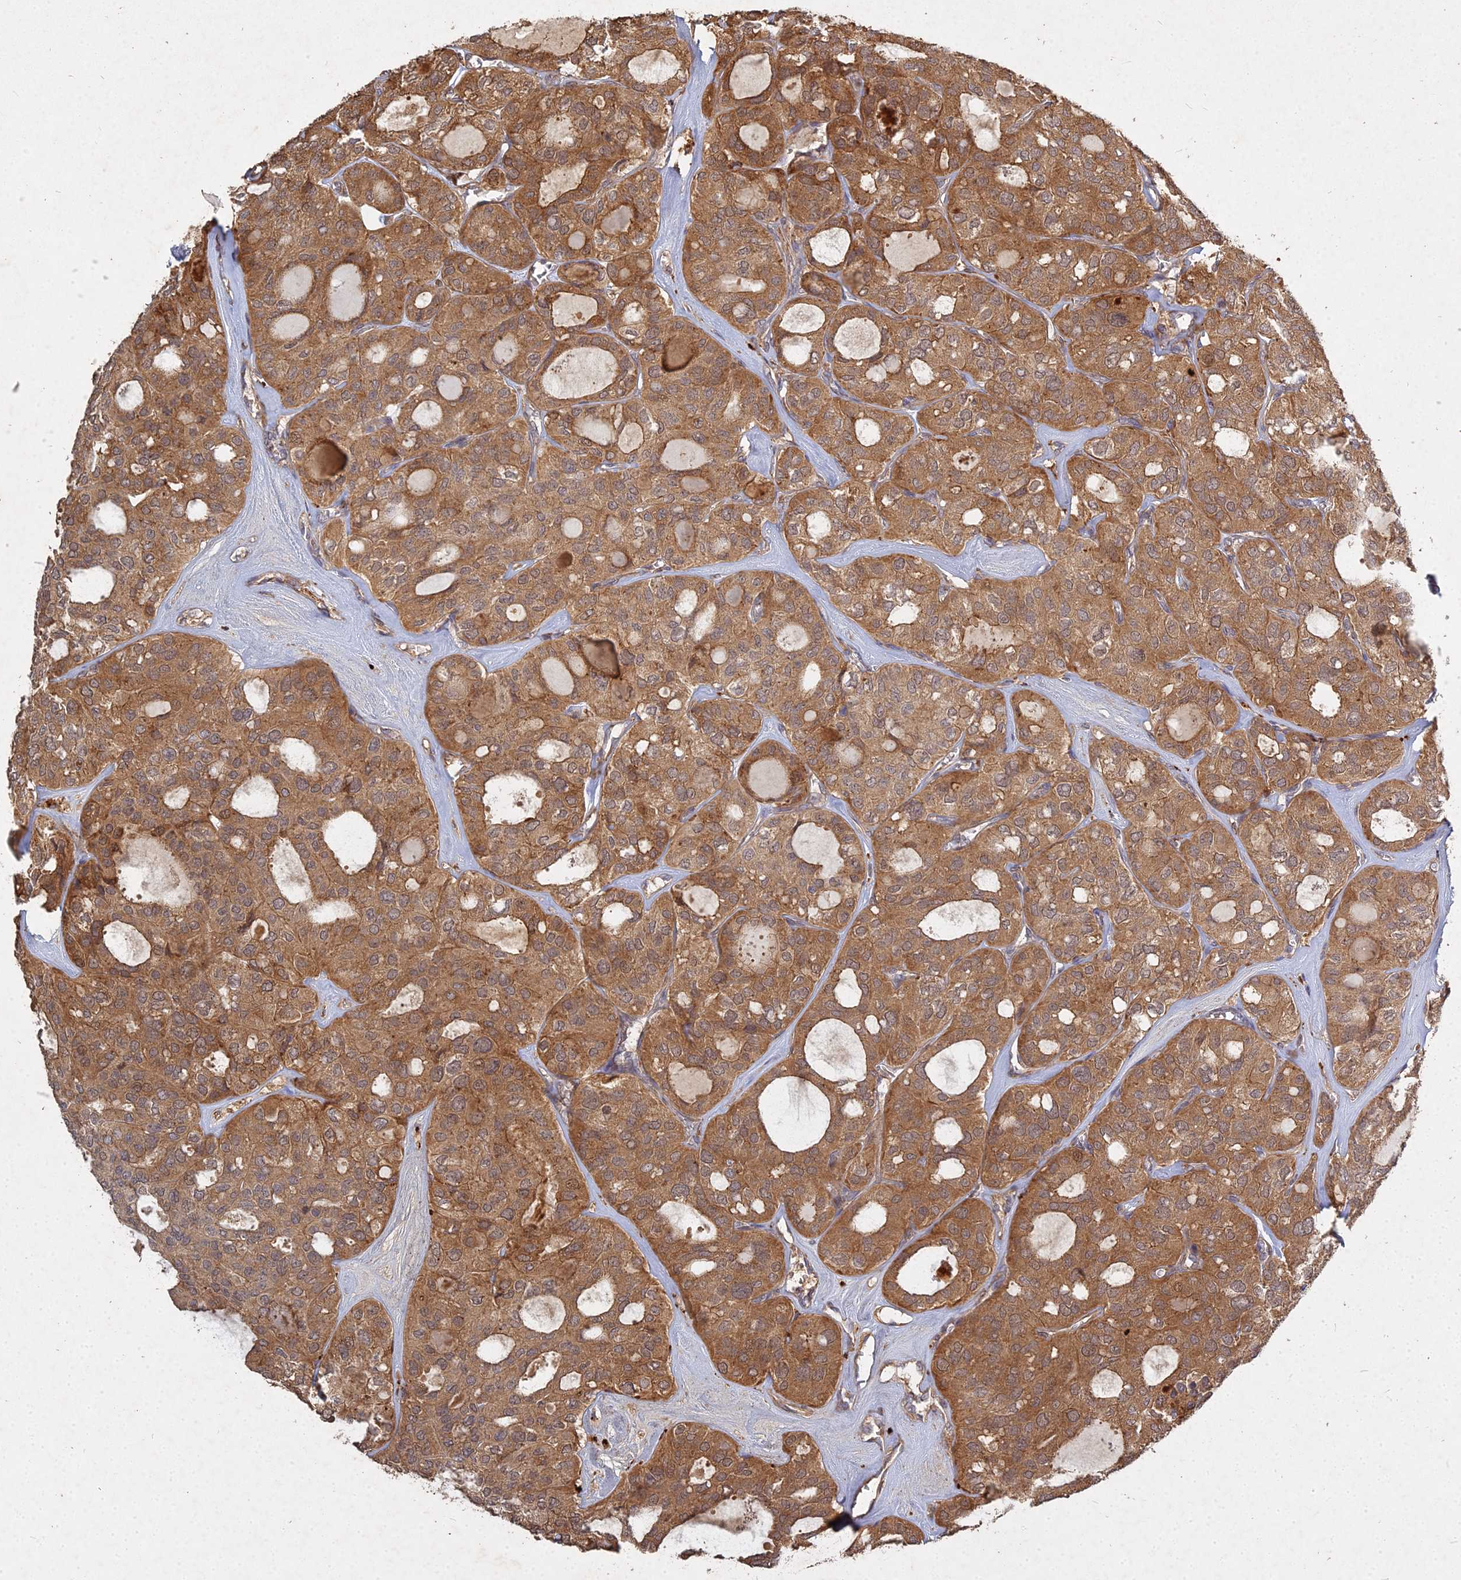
{"staining": {"intensity": "moderate", "quantity": ">75%", "location": "cytoplasmic/membranous"}, "tissue": "thyroid cancer", "cell_type": "Tumor cells", "image_type": "cancer", "snomed": [{"axis": "morphology", "description": "Follicular adenoma carcinoma, NOS"}, {"axis": "topography", "description": "Thyroid gland"}], "caption": "Thyroid cancer stained for a protein (brown) shows moderate cytoplasmic/membranous positive staining in about >75% of tumor cells.", "gene": "UBE2W", "patient": {"sex": "male", "age": 75}}